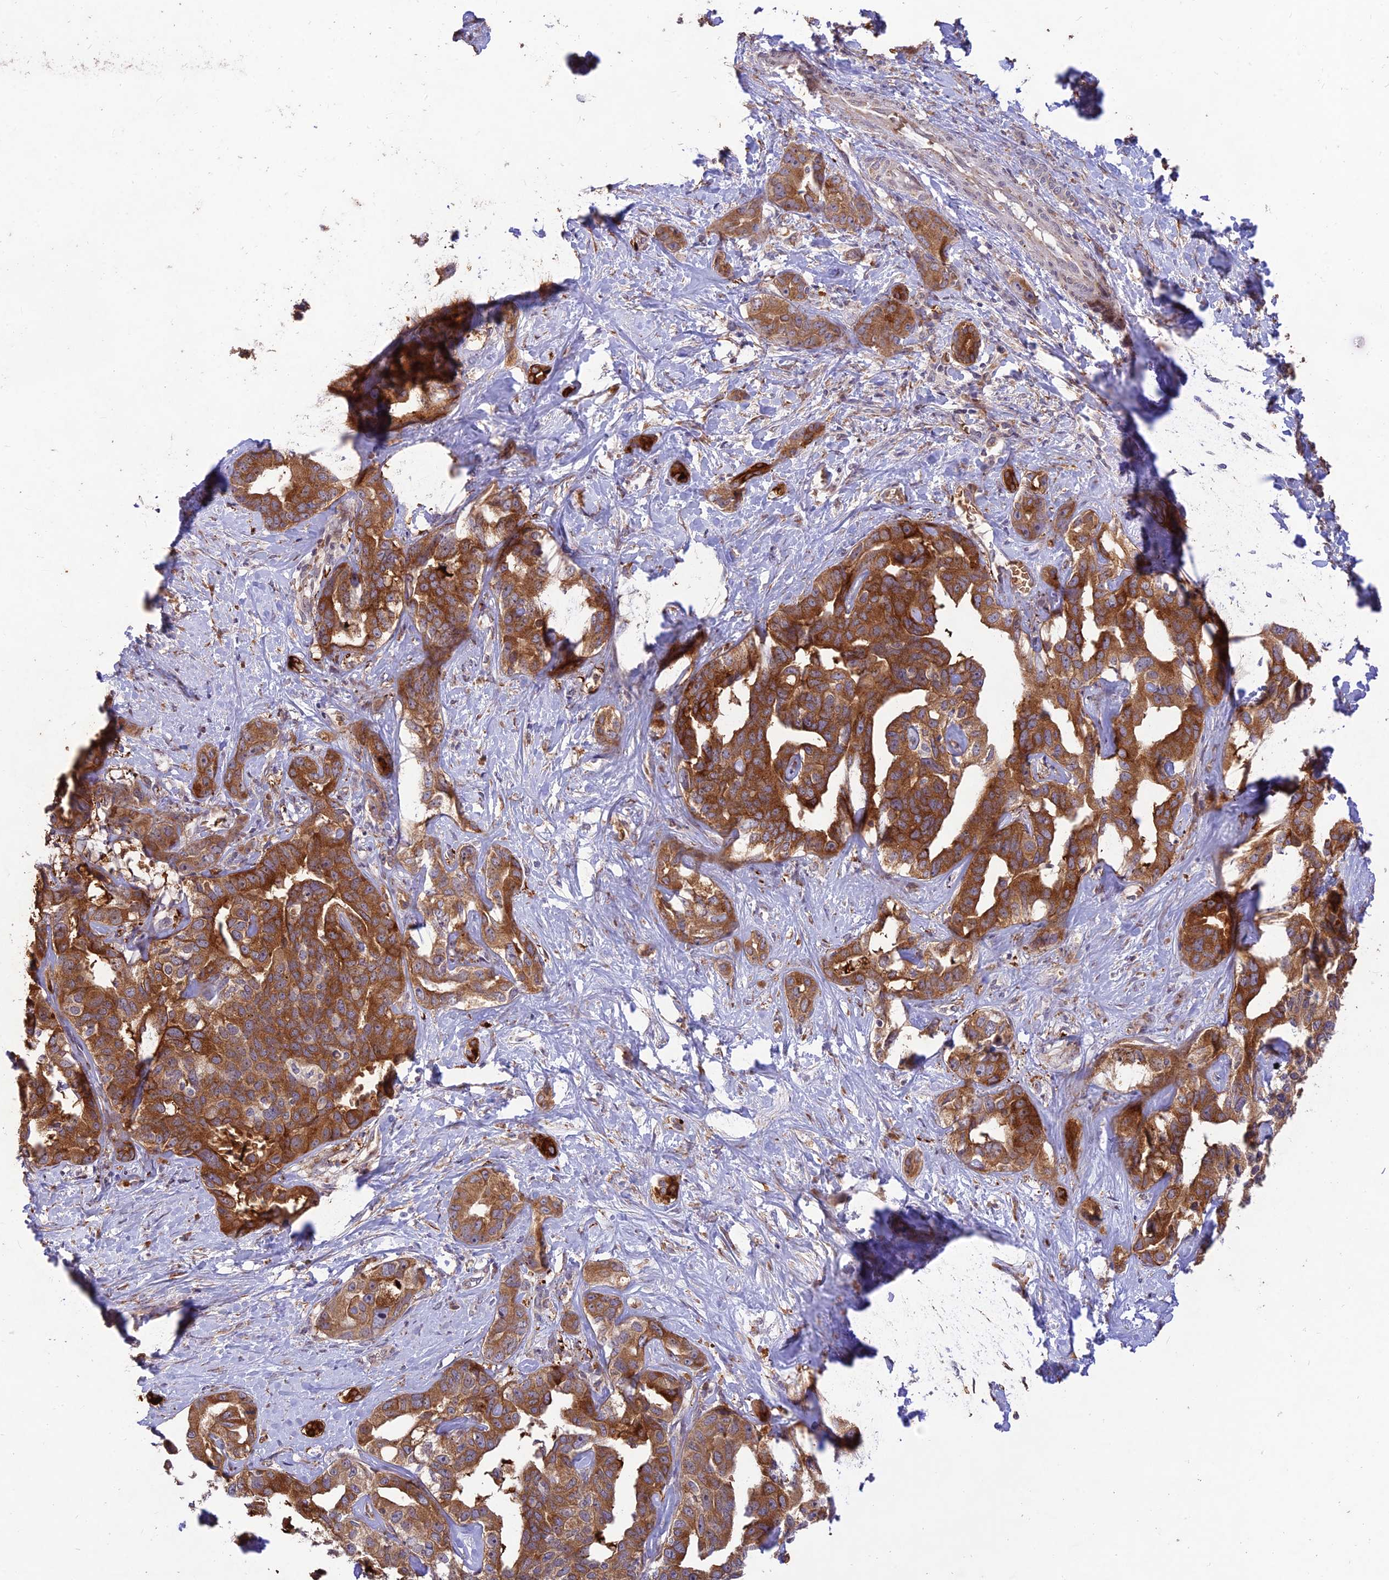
{"staining": {"intensity": "moderate", "quantity": ">75%", "location": "cytoplasmic/membranous"}, "tissue": "liver cancer", "cell_type": "Tumor cells", "image_type": "cancer", "snomed": [{"axis": "morphology", "description": "Cholangiocarcinoma"}, {"axis": "topography", "description": "Liver"}], "caption": "DAB (3,3'-diaminobenzidine) immunohistochemical staining of human cholangiocarcinoma (liver) reveals moderate cytoplasmic/membranous protein positivity in about >75% of tumor cells.", "gene": "PPP1R11", "patient": {"sex": "male", "age": 59}}